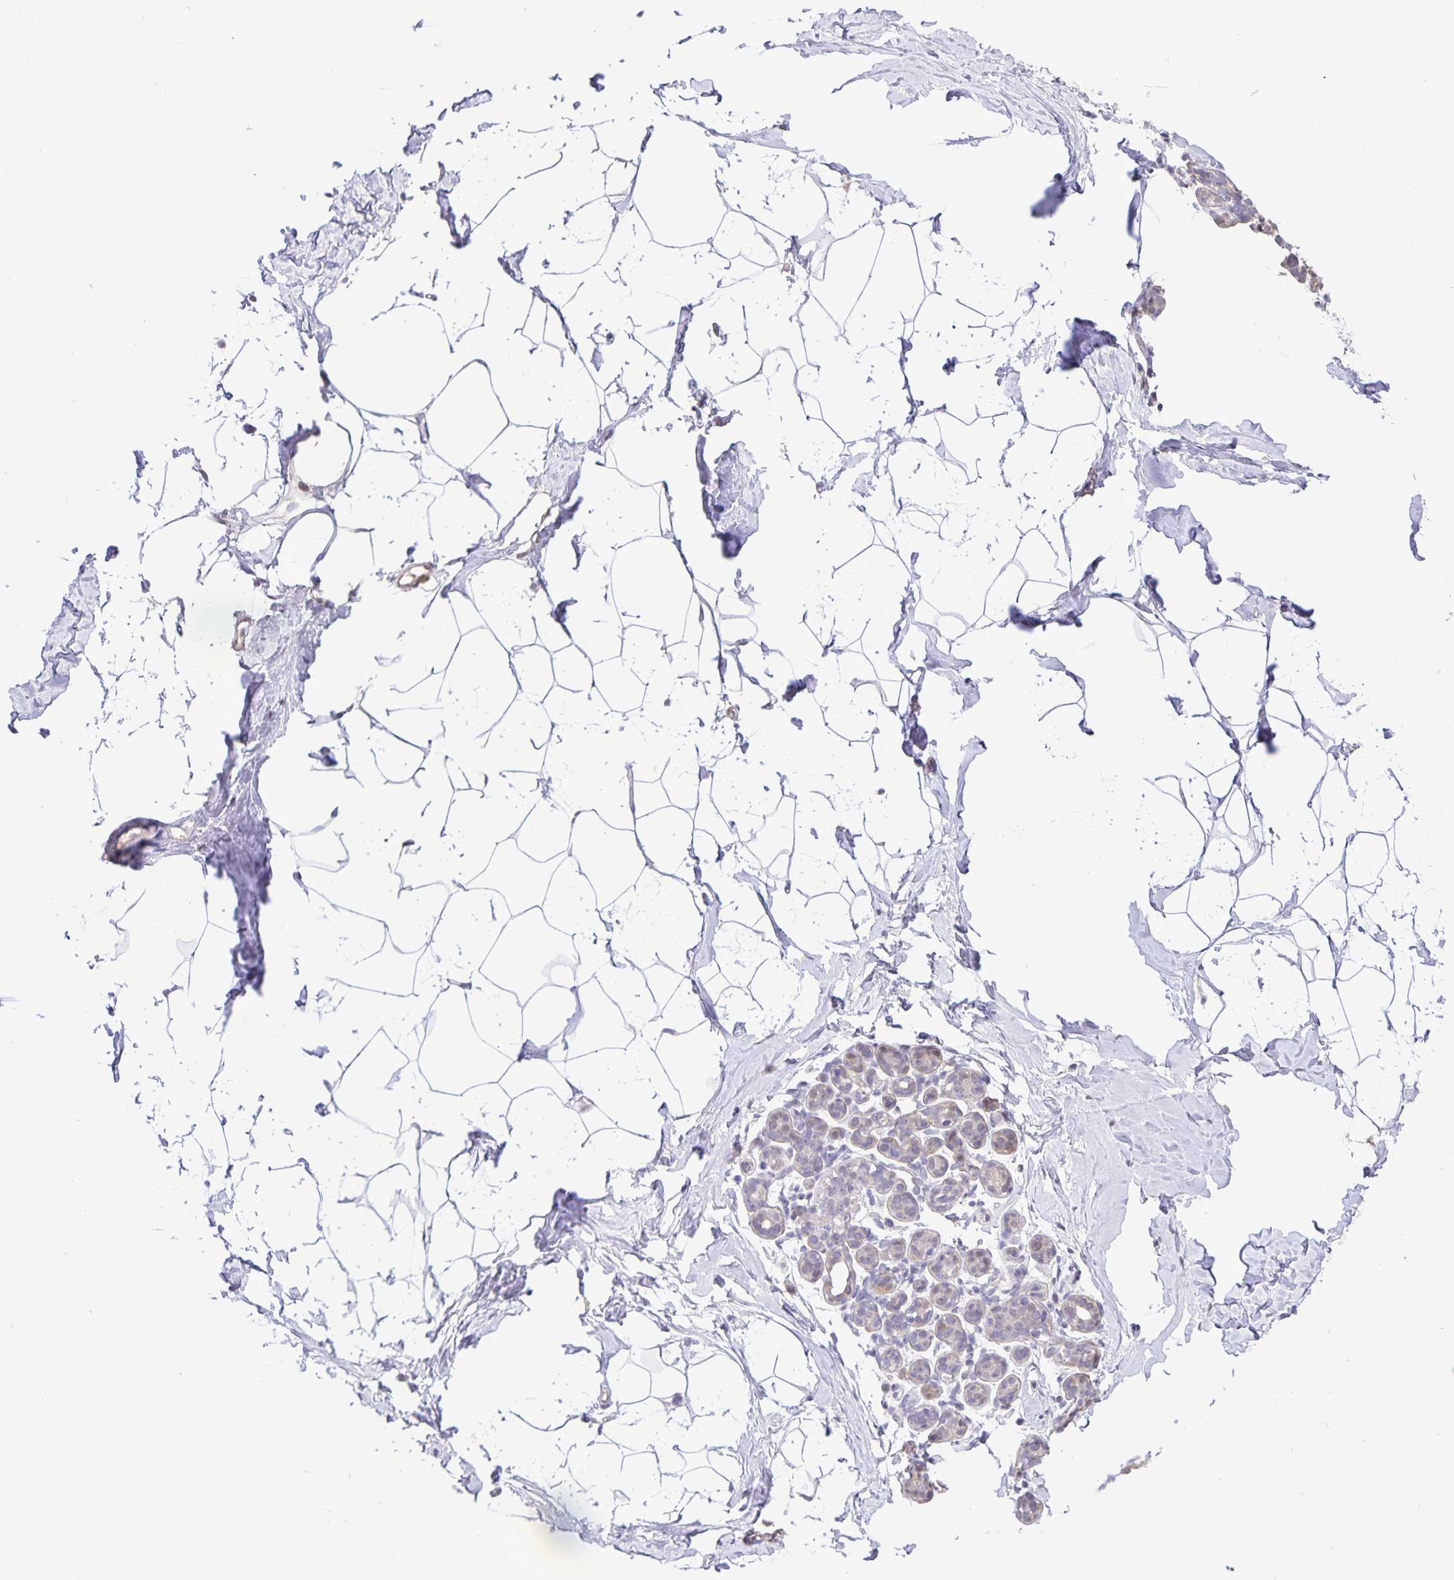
{"staining": {"intensity": "negative", "quantity": "none", "location": "none"}, "tissue": "breast", "cell_type": "Adipocytes", "image_type": "normal", "snomed": [{"axis": "morphology", "description": "Normal tissue, NOS"}, {"axis": "topography", "description": "Breast"}], "caption": "IHC image of unremarkable breast: human breast stained with DAB displays no significant protein expression in adipocytes.", "gene": "ONECUT2", "patient": {"sex": "female", "age": 32}}